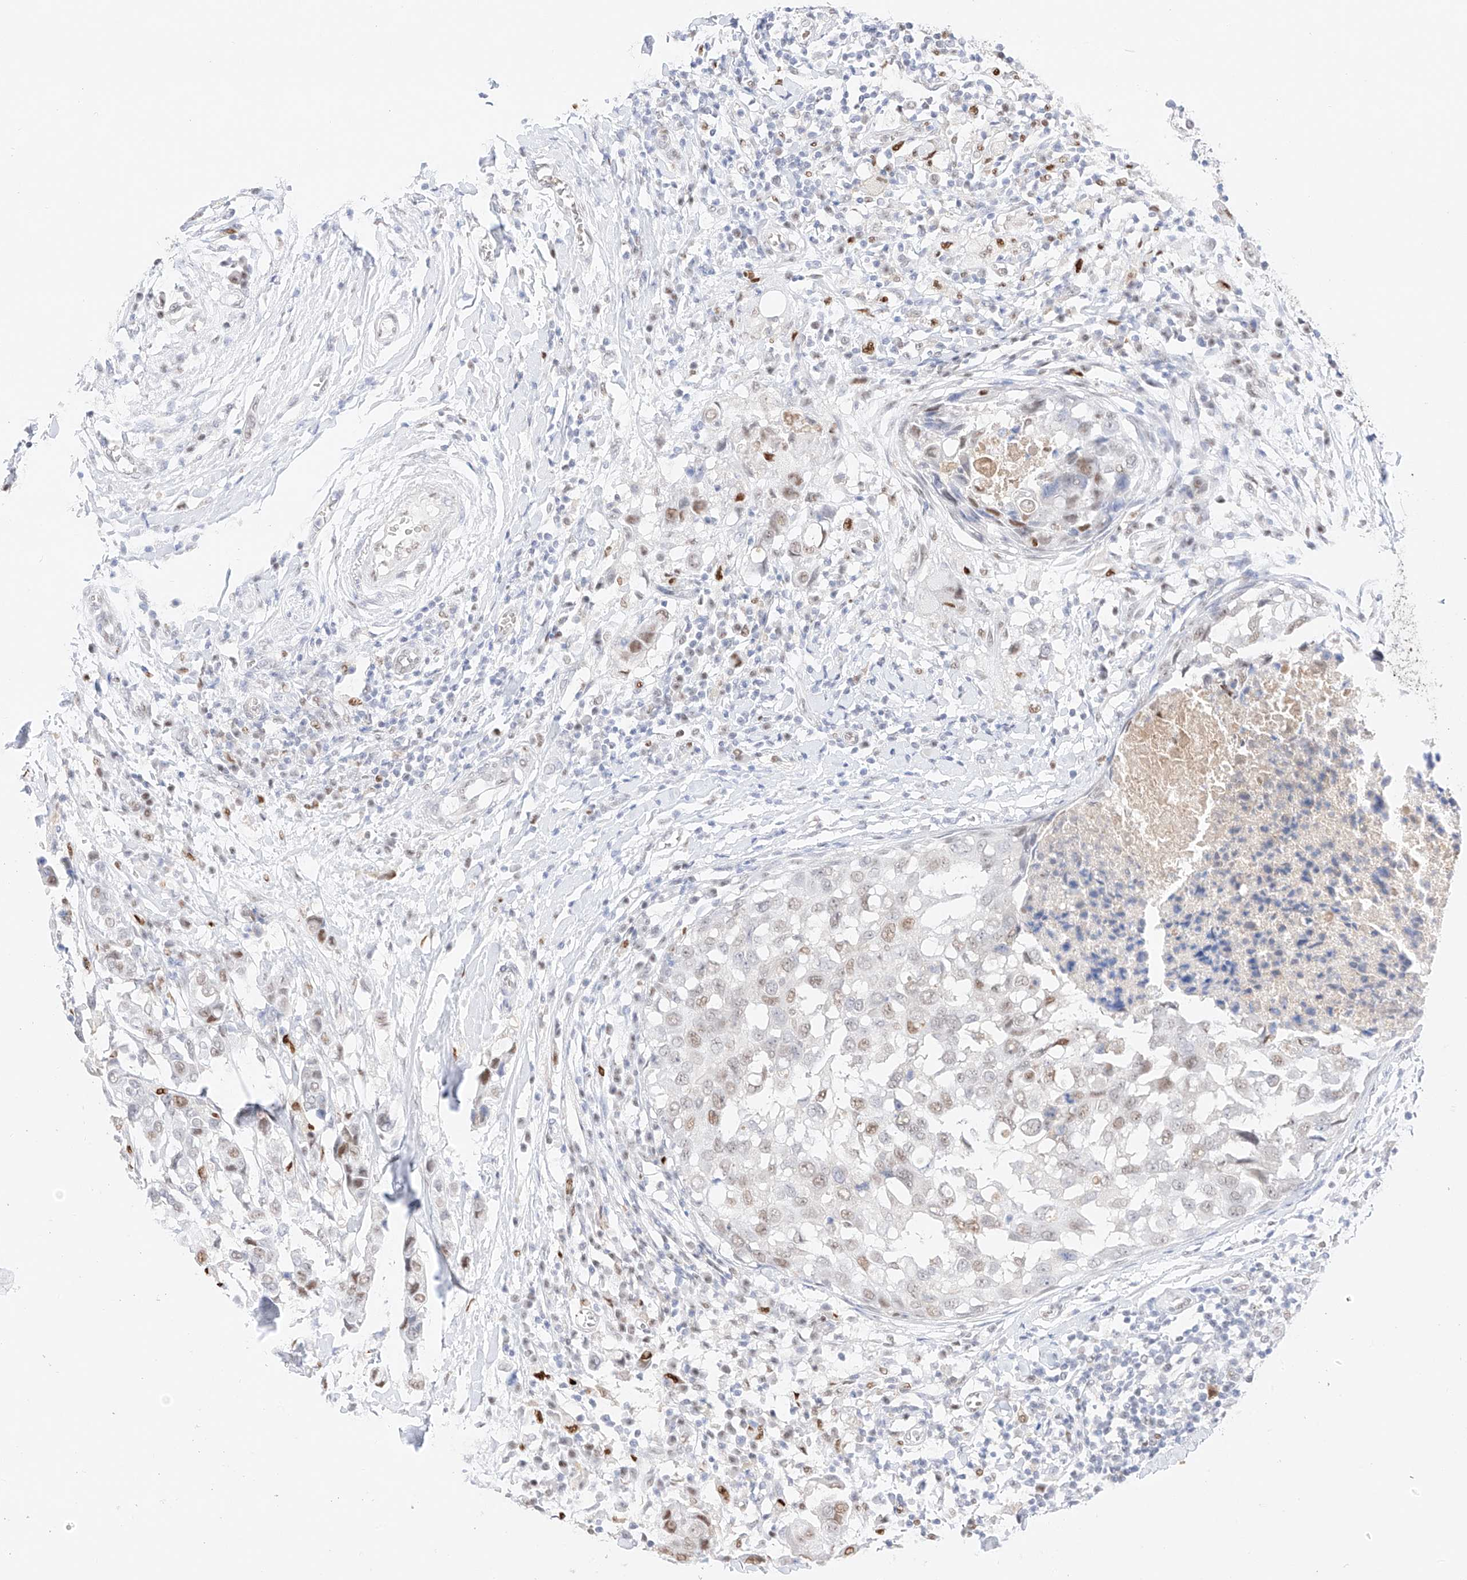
{"staining": {"intensity": "moderate", "quantity": "<25%", "location": "nuclear"}, "tissue": "breast cancer", "cell_type": "Tumor cells", "image_type": "cancer", "snomed": [{"axis": "morphology", "description": "Duct carcinoma"}, {"axis": "topography", "description": "Breast"}], "caption": "Moderate nuclear expression for a protein is appreciated in about <25% of tumor cells of breast cancer (invasive ductal carcinoma) using immunohistochemistry.", "gene": "APIP", "patient": {"sex": "female", "age": 27}}